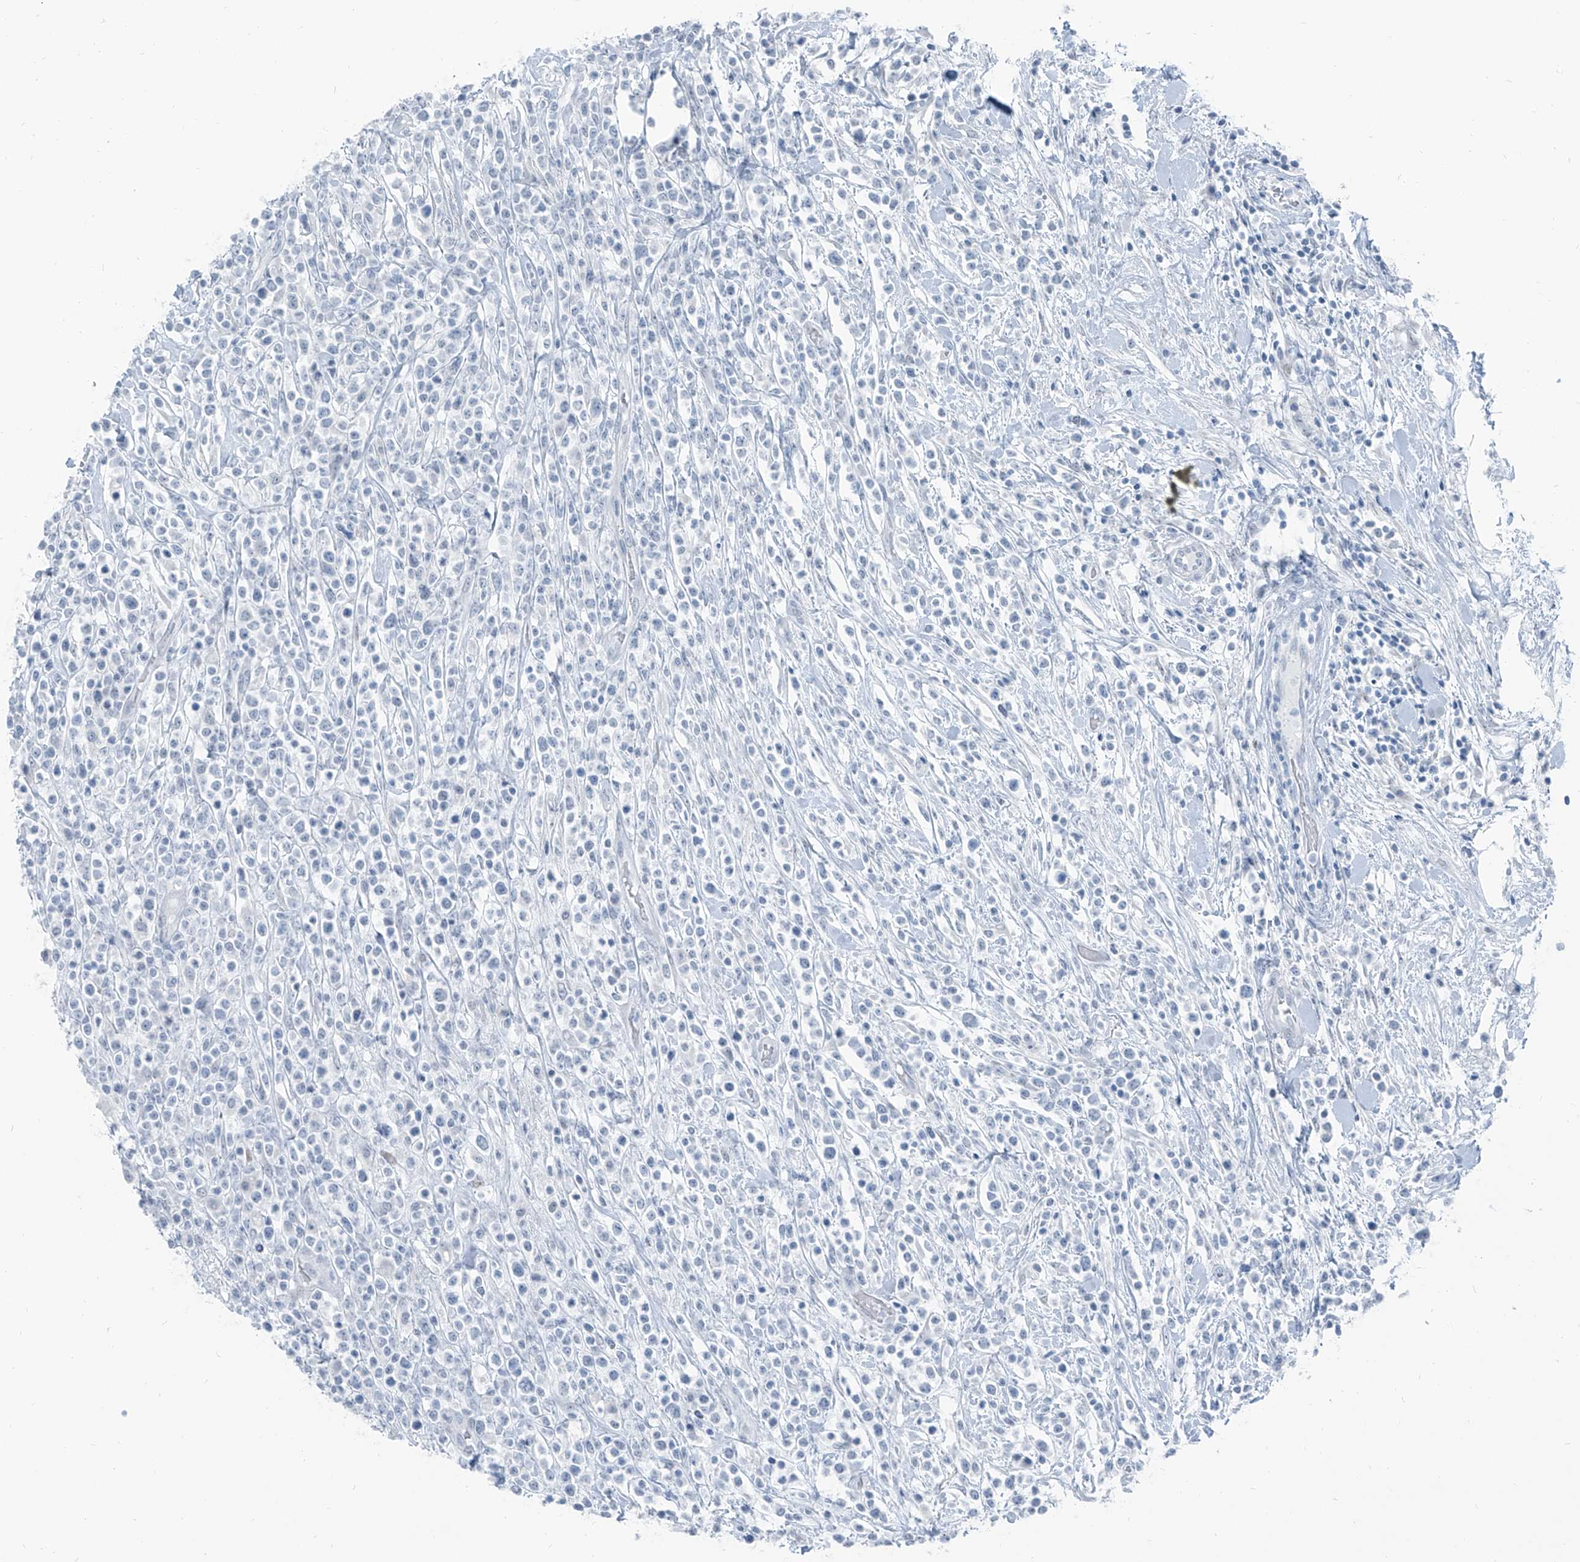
{"staining": {"intensity": "negative", "quantity": "none", "location": "none"}, "tissue": "lymphoma", "cell_type": "Tumor cells", "image_type": "cancer", "snomed": [{"axis": "morphology", "description": "Malignant lymphoma, non-Hodgkin's type, High grade"}, {"axis": "topography", "description": "Colon"}], "caption": "Immunohistochemistry photomicrograph of neoplastic tissue: human high-grade malignant lymphoma, non-Hodgkin's type stained with DAB (3,3'-diaminobenzidine) shows no significant protein expression in tumor cells. (DAB immunohistochemistry visualized using brightfield microscopy, high magnification).", "gene": "RGN", "patient": {"sex": "female", "age": 53}}